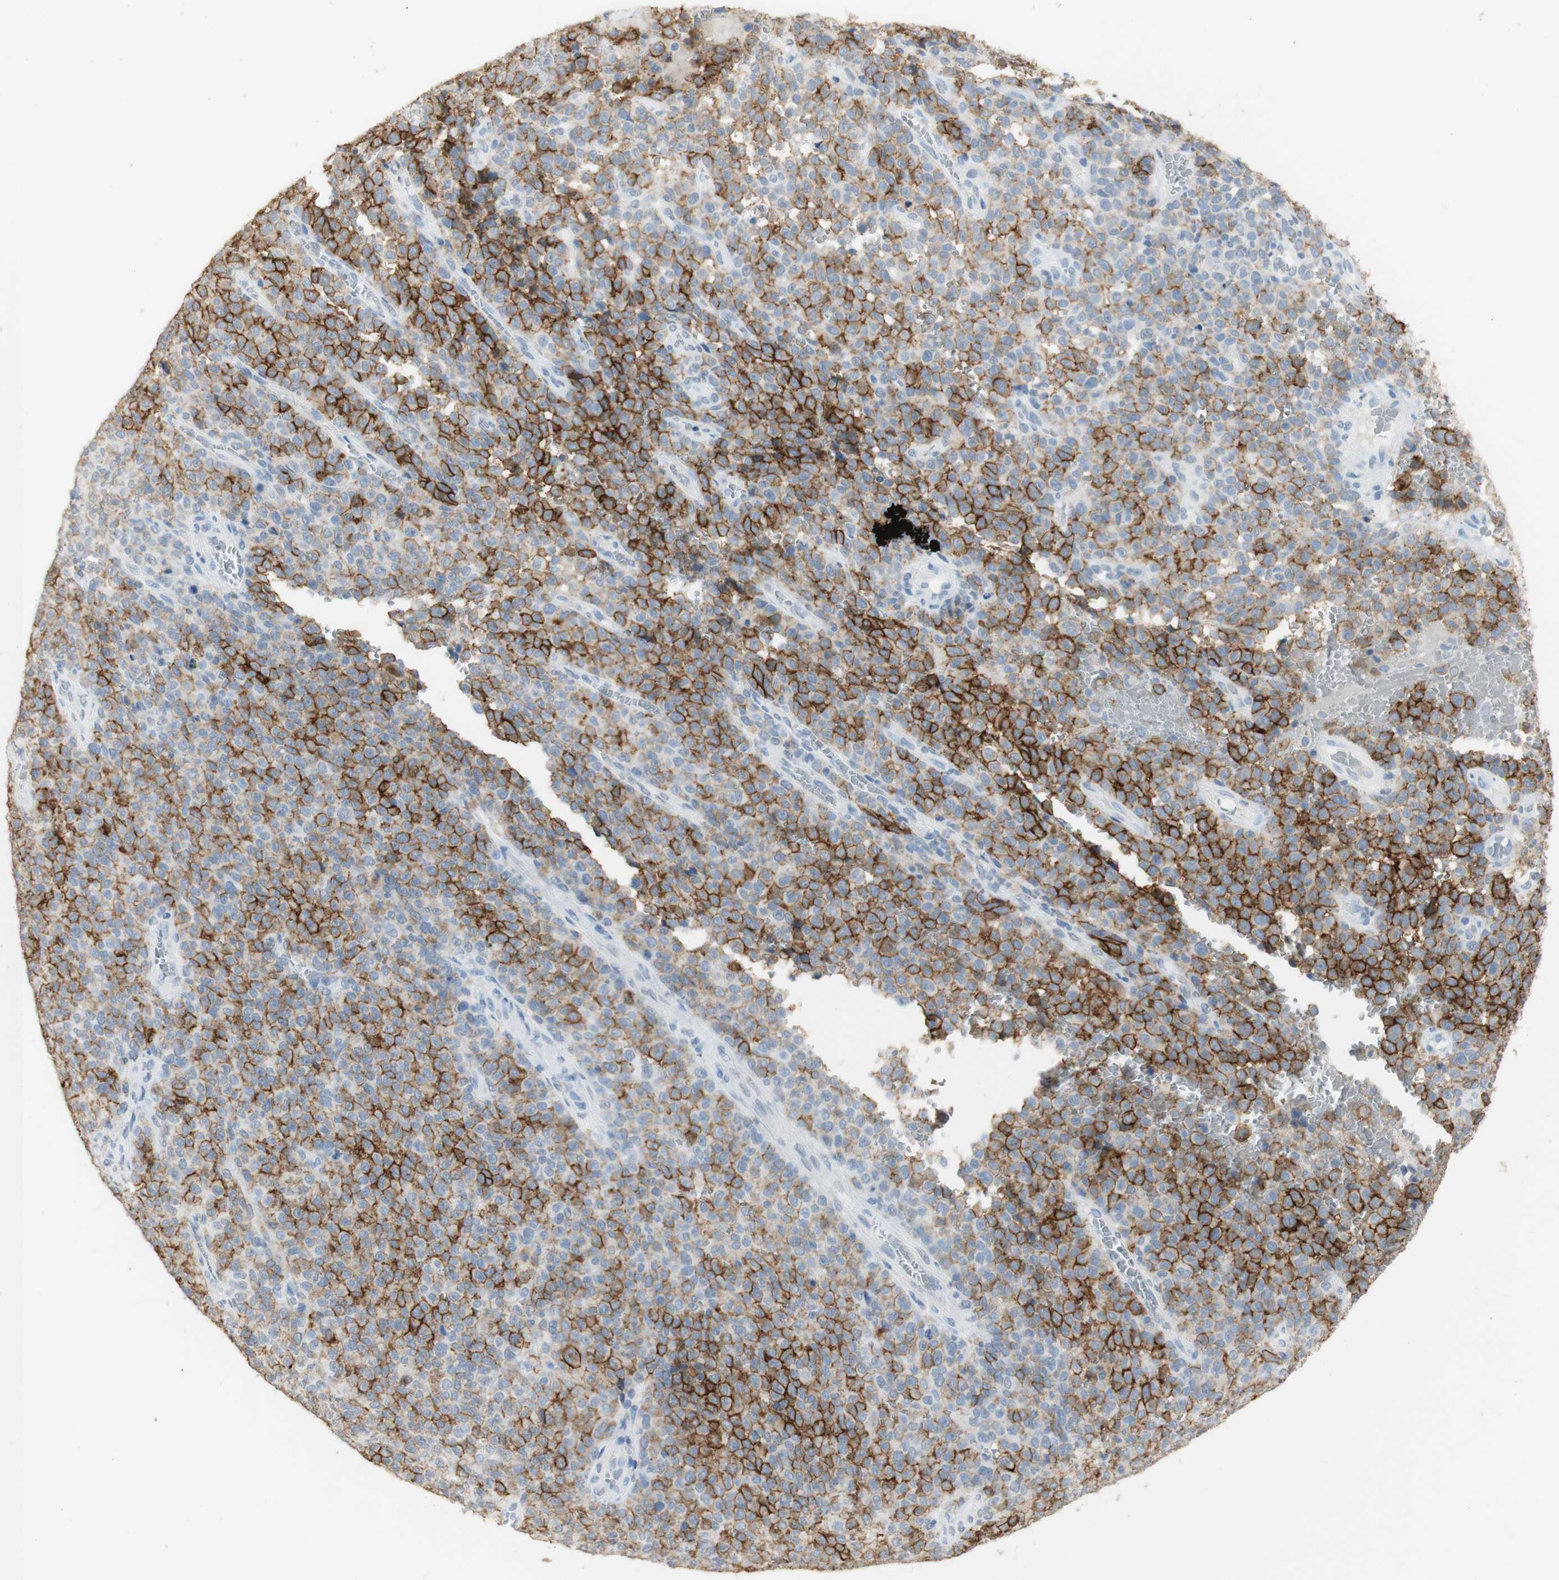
{"staining": {"intensity": "weak", "quantity": "25%-75%", "location": "cytoplasmic/membranous"}, "tissue": "melanoma", "cell_type": "Tumor cells", "image_type": "cancer", "snomed": [{"axis": "morphology", "description": "Malignant melanoma, NOS"}, {"axis": "topography", "description": "Skin"}], "caption": "IHC micrograph of neoplastic tissue: malignant melanoma stained using IHC displays low levels of weak protein expression localized specifically in the cytoplasmic/membranous of tumor cells, appearing as a cytoplasmic/membranous brown color.", "gene": "L1CAM", "patient": {"sex": "female", "age": 82}}